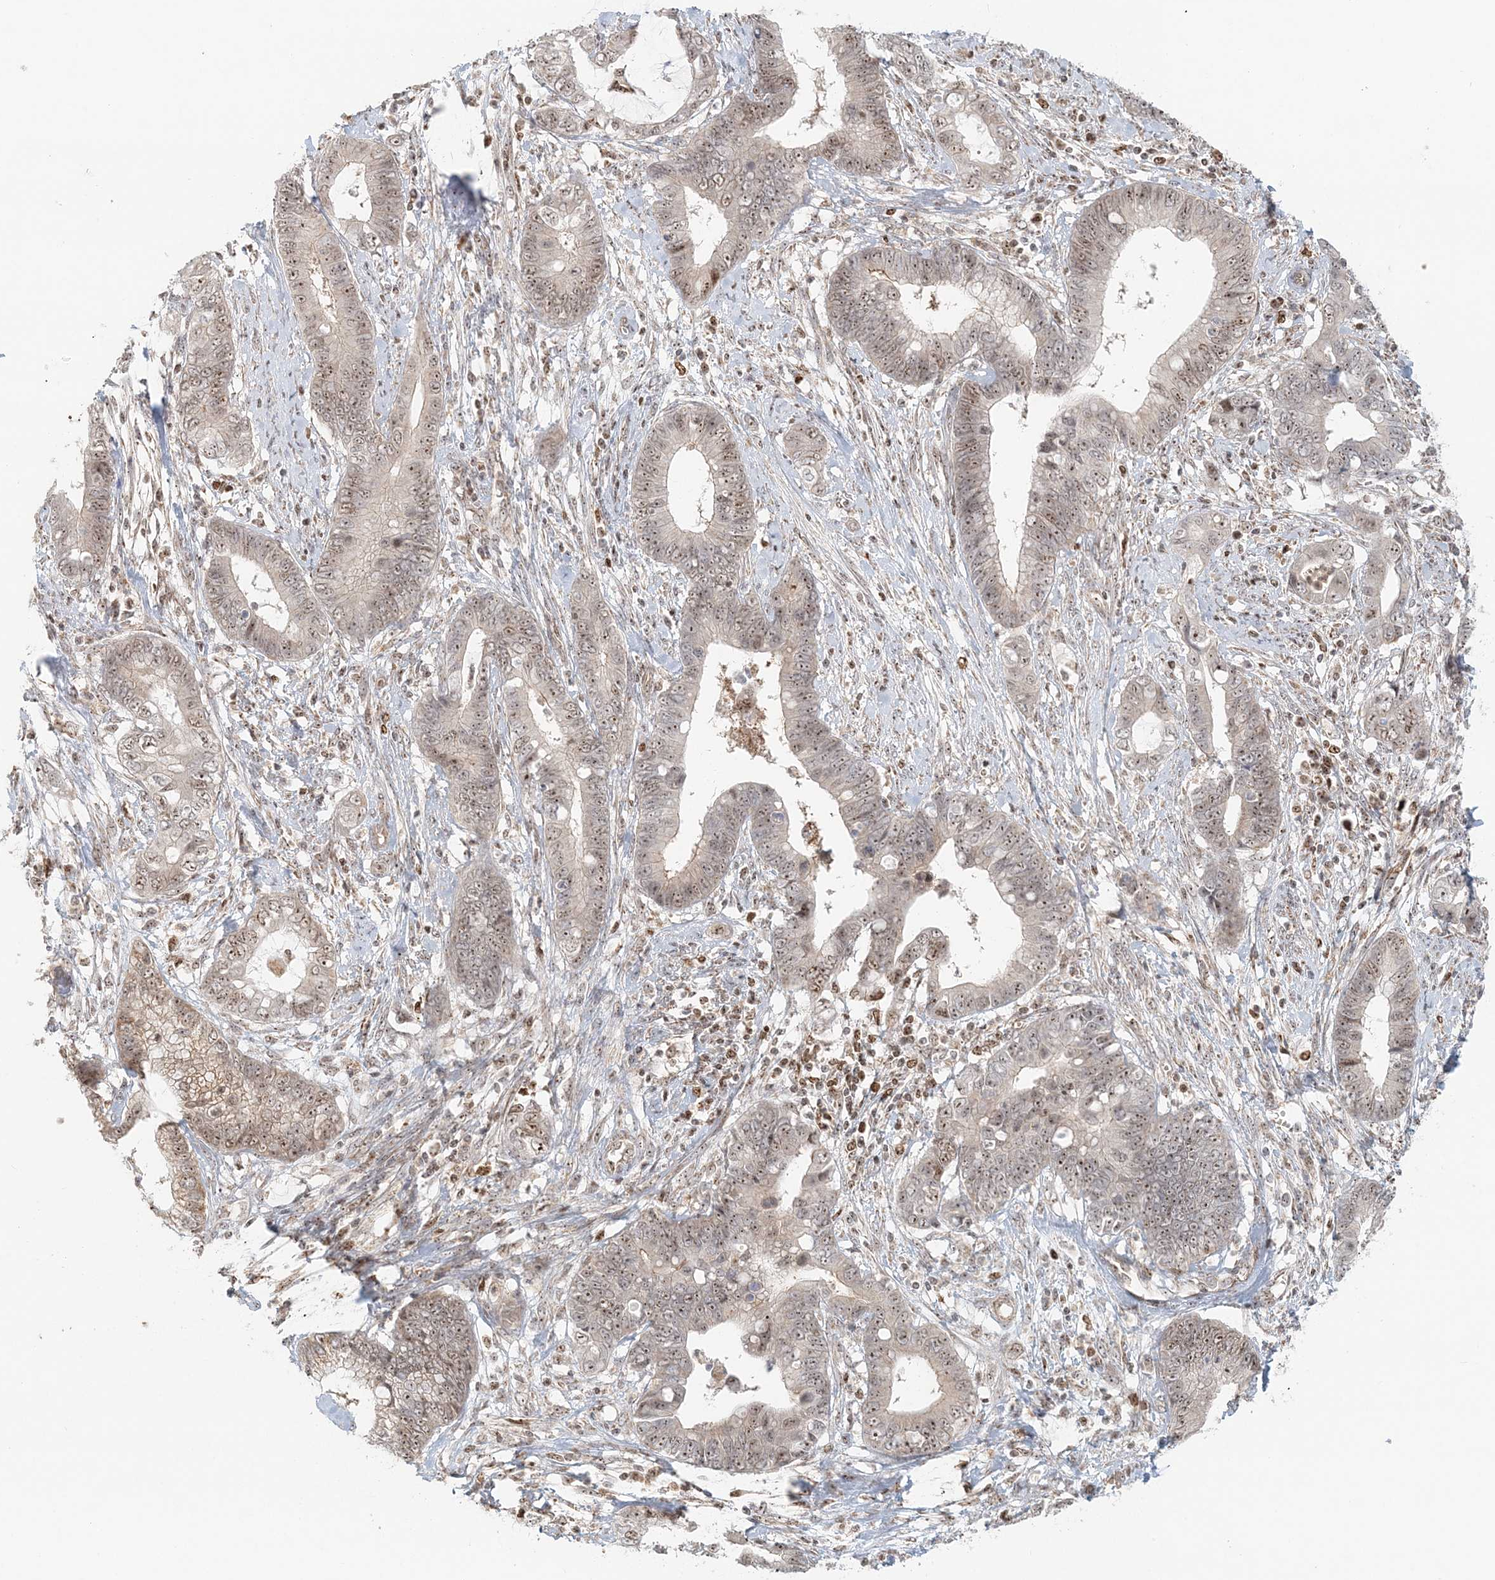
{"staining": {"intensity": "moderate", "quantity": ">75%", "location": "nuclear"}, "tissue": "cervical cancer", "cell_type": "Tumor cells", "image_type": "cancer", "snomed": [{"axis": "morphology", "description": "Adenocarcinoma, NOS"}, {"axis": "topography", "description": "Cervix"}], "caption": "Immunohistochemical staining of human cervical cancer (adenocarcinoma) shows moderate nuclear protein positivity in about >75% of tumor cells.", "gene": "UBE2F", "patient": {"sex": "female", "age": 44}}